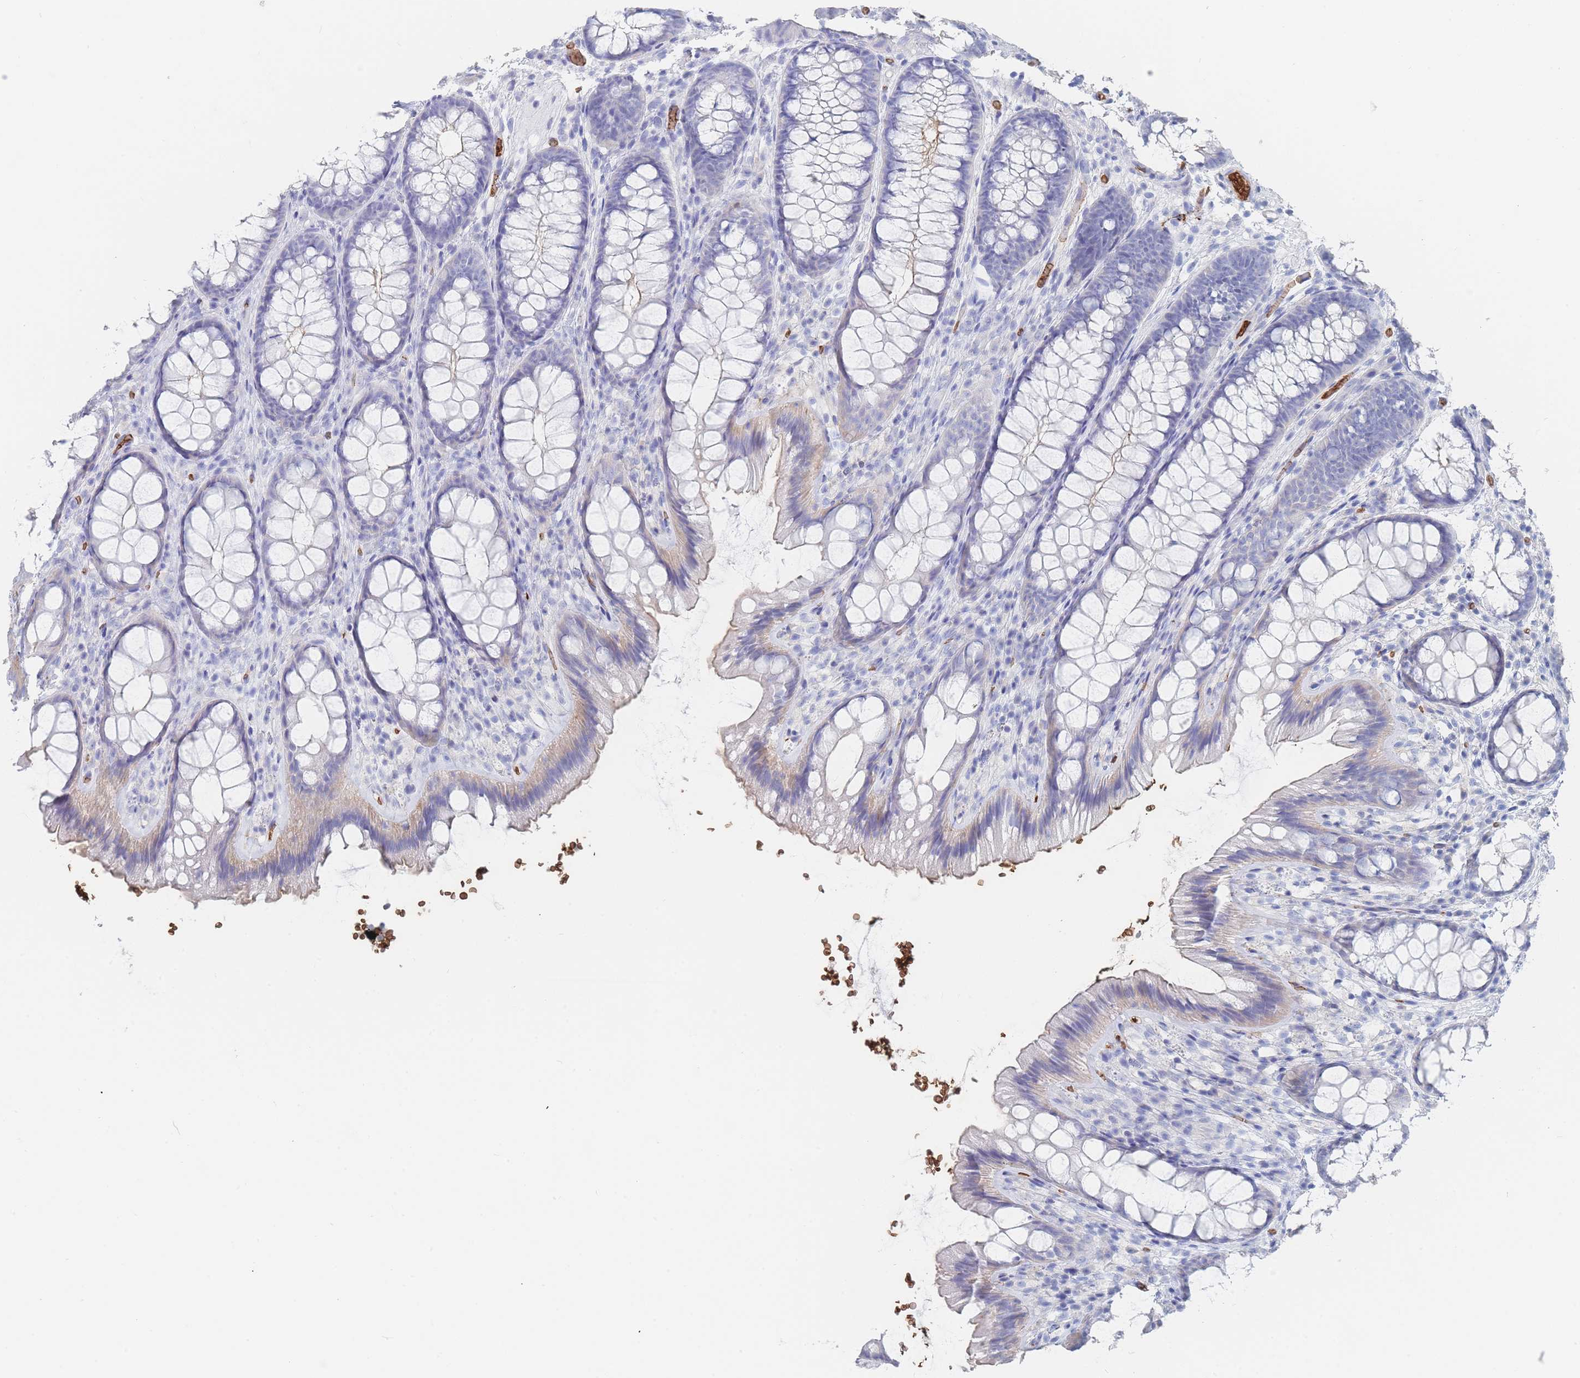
{"staining": {"intensity": "negative", "quantity": "none", "location": "none"}, "tissue": "colon", "cell_type": "Endothelial cells", "image_type": "normal", "snomed": [{"axis": "morphology", "description": "Normal tissue, NOS"}, {"axis": "topography", "description": "Colon"}], "caption": "The histopathology image displays no staining of endothelial cells in benign colon.", "gene": "SLC2A1", "patient": {"sex": "male", "age": 46}}